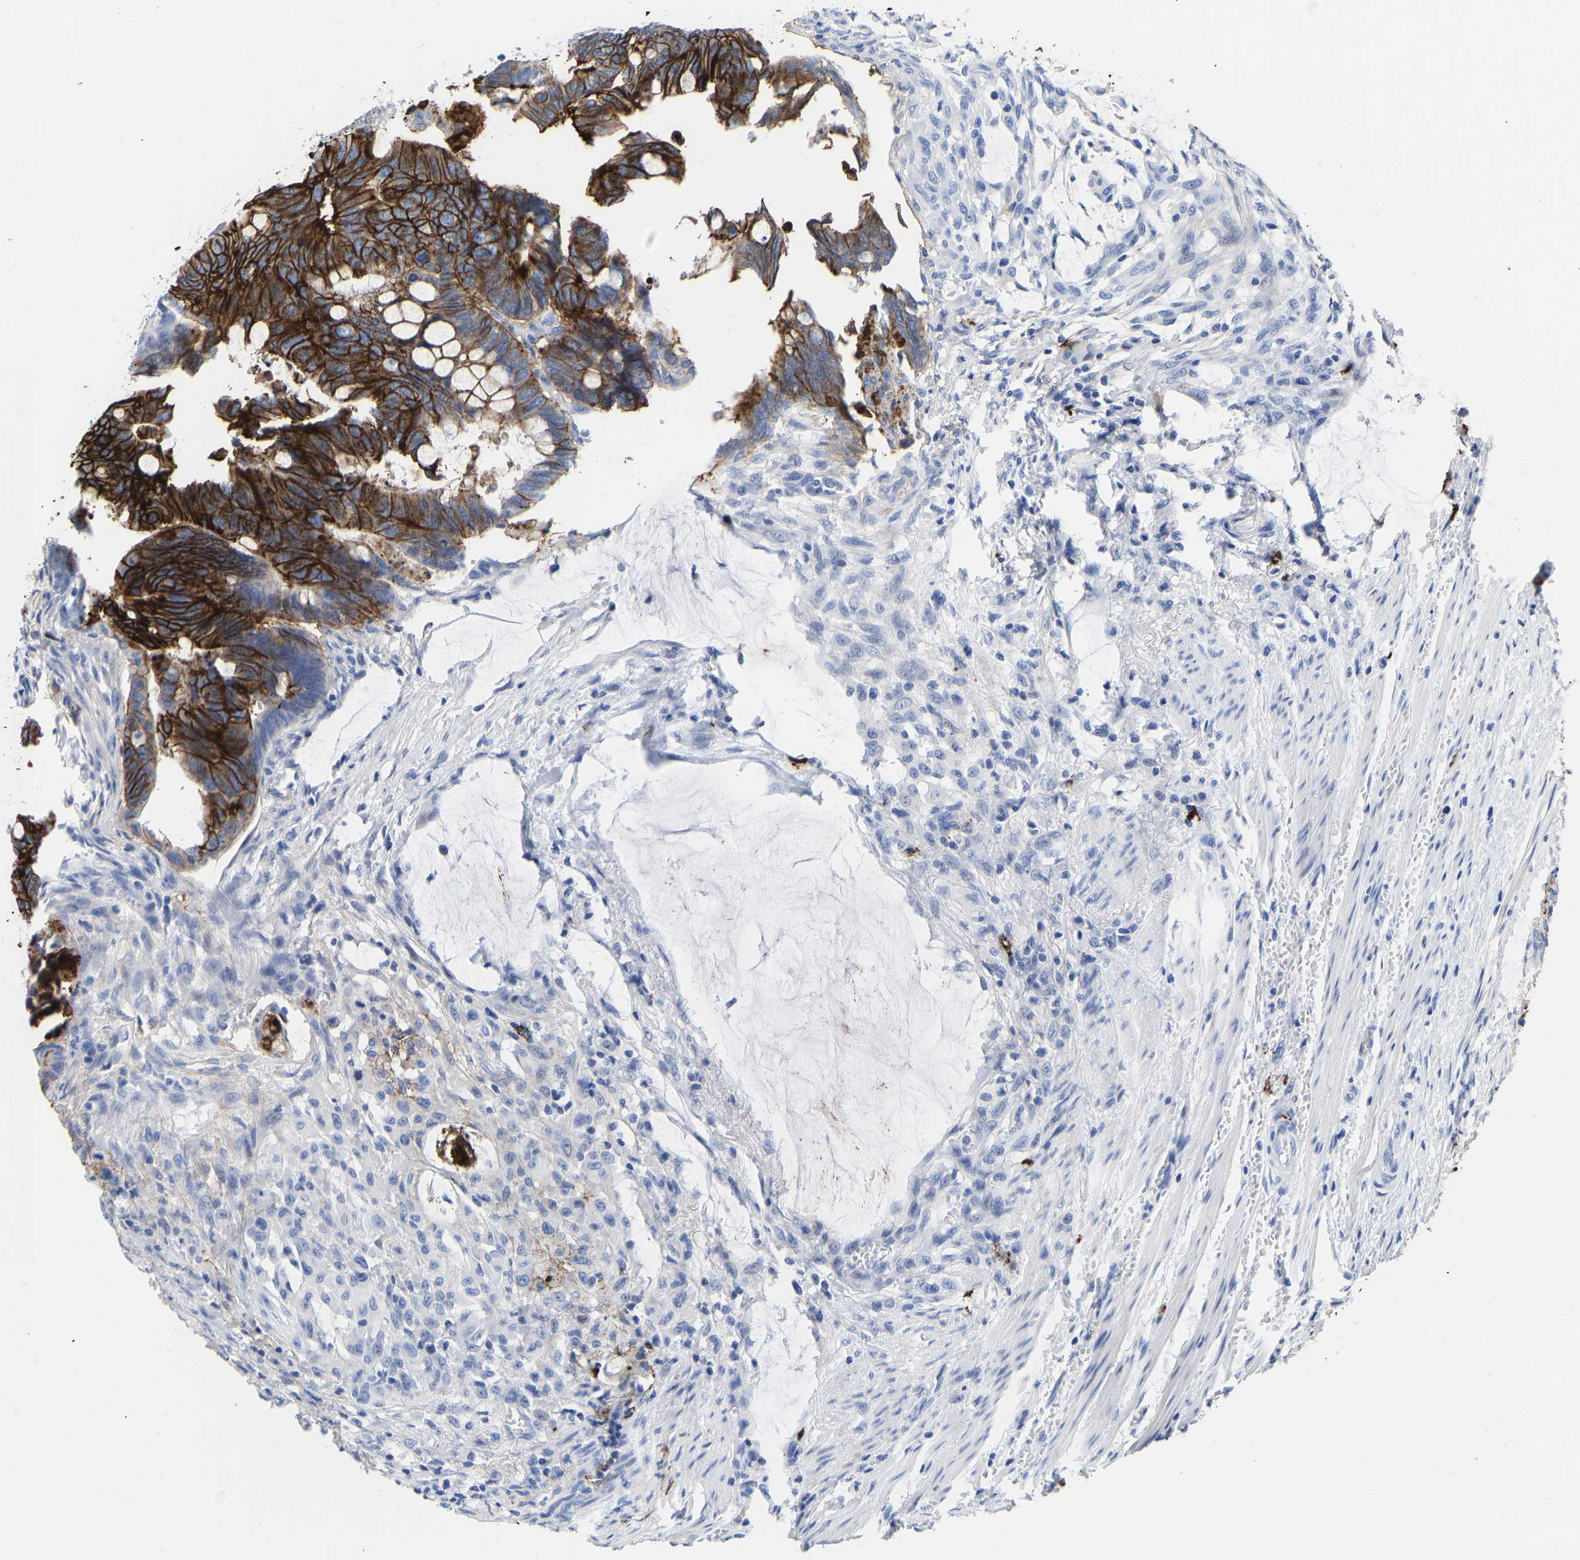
{"staining": {"intensity": "strong", "quantity": ">75%", "location": "cytoplasmic/membranous"}, "tissue": "colorectal cancer", "cell_type": "Tumor cells", "image_type": "cancer", "snomed": [{"axis": "morphology", "description": "Normal tissue, NOS"}, {"axis": "morphology", "description": "Adenocarcinoma, NOS"}, {"axis": "topography", "description": "Rectum"}, {"axis": "topography", "description": "Peripheral nerve tissue"}], "caption": "IHC photomicrograph of neoplastic tissue: human colorectal cancer (adenocarcinoma) stained using immunohistochemistry shows high levels of strong protein expression localized specifically in the cytoplasmic/membranous of tumor cells, appearing as a cytoplasmic/membranous brown color.", "gene": "GPA33", "patient": {"sex": "male", "age": 92}}